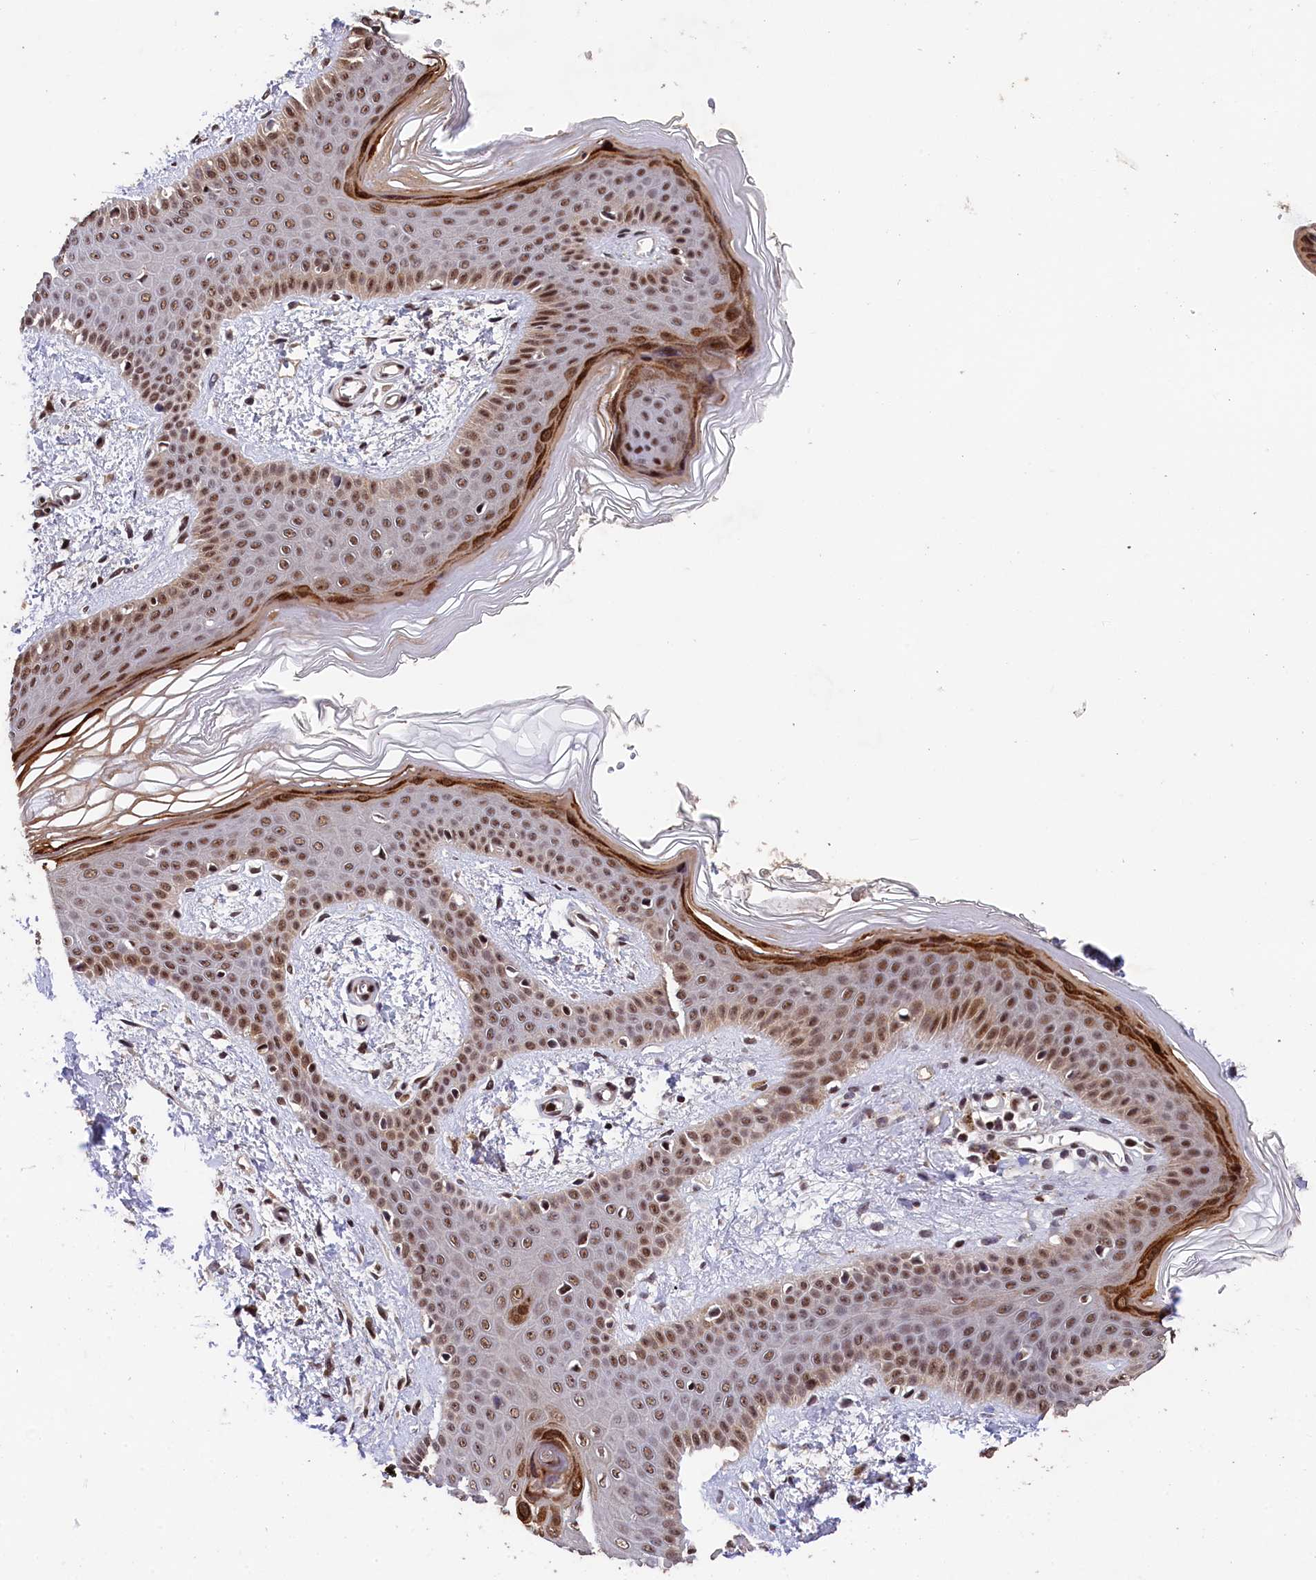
{"staining": {"intensity": "moderate", "quantity": ">75%", "location": "cytoplasmic/membranous,nuclear"}, "tissue": "skin", "cell_type": "Fibroblasts", "image_type": "normal", "snomed": [{"axis": "morphology", "description": "Normal tissue, NOS"}, {"axis": "topography", "description": "Skin"}], "caption": "The immunohistochemical stain shows moderate cytoplasmic/membranous,nuclear expression in fibroblasts of normal skin. (DAB (3,3'-diaminobenzidine) IHC with brightfield microscopy, high magnification).", "gene": "ADIG", "patient": {"sex": "male", "age": 37}}